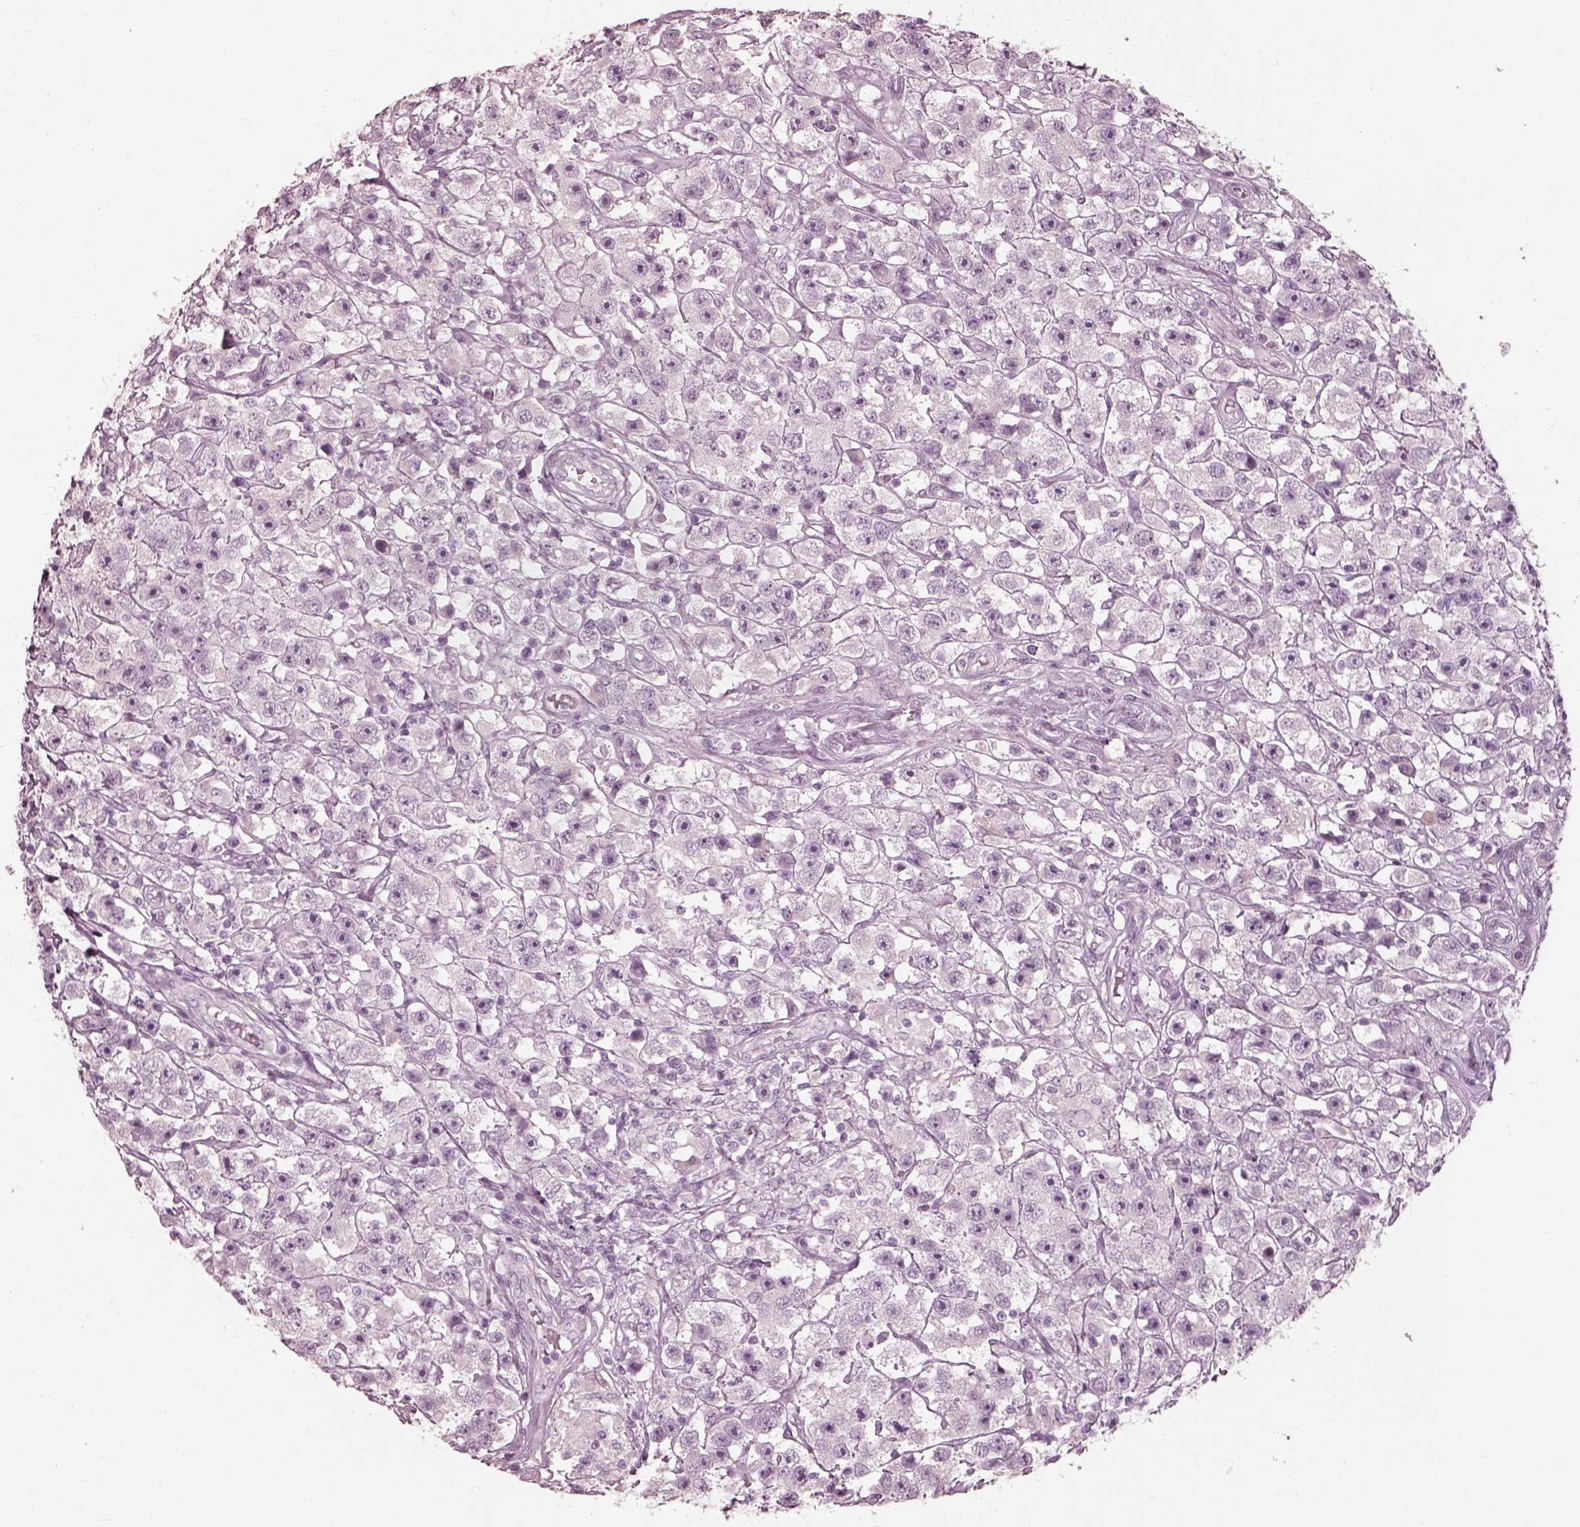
{"staining": {"intensity": "negative", "quantity": "none", "location": "none"}, "tissue": "testis cancer", "cell_type": "Tumor cells", "image_type": "cancer", "snomed": [{"axis": "morphology", "description": "Seminoma, NOS"}, {"axis": "topography", "description": "Testis"}], "caption": "Tumor cells show no significant protein expression in seminoma (testis).", "gene": "SAXO2", "patient": {"sex": "male", "age": 45}}